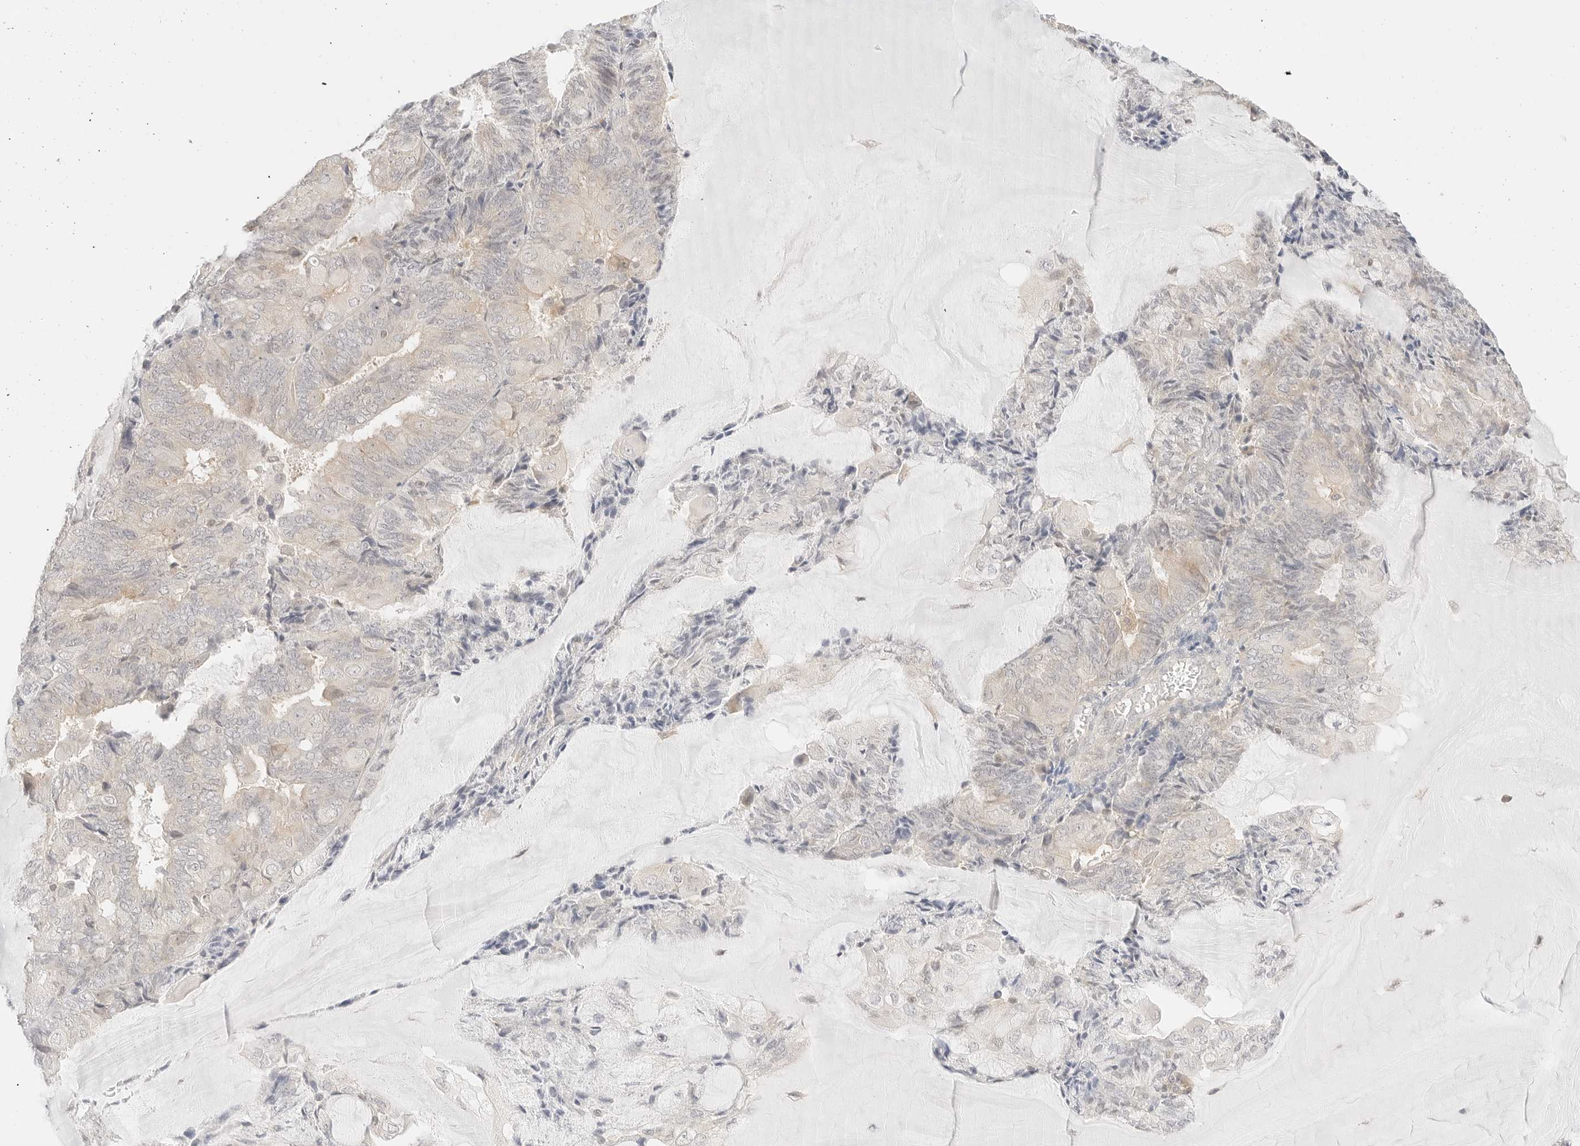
{"staining": {"intensity": "negative", "quantity": "none", "location": "none"}, "tissue": "endometrial cancer", "cell_type": "Tumor cells", "image_type": "cancer", "snomed": [{"axis": "morphology", "description": "Adenocarcinoma, NOS"}, {"axis": "topography", "description": "Endometrium"}], "caption": "Tumor cells are negative for brown protein staining in endometrial cancer. (DAB (3,3'-diaminobenzidine) immunohistochemistry (IHC) visualized using brightfield microscopy, high magnification).", "gene": "GNAS", "patient": {"sex": "female", "age": 81}}